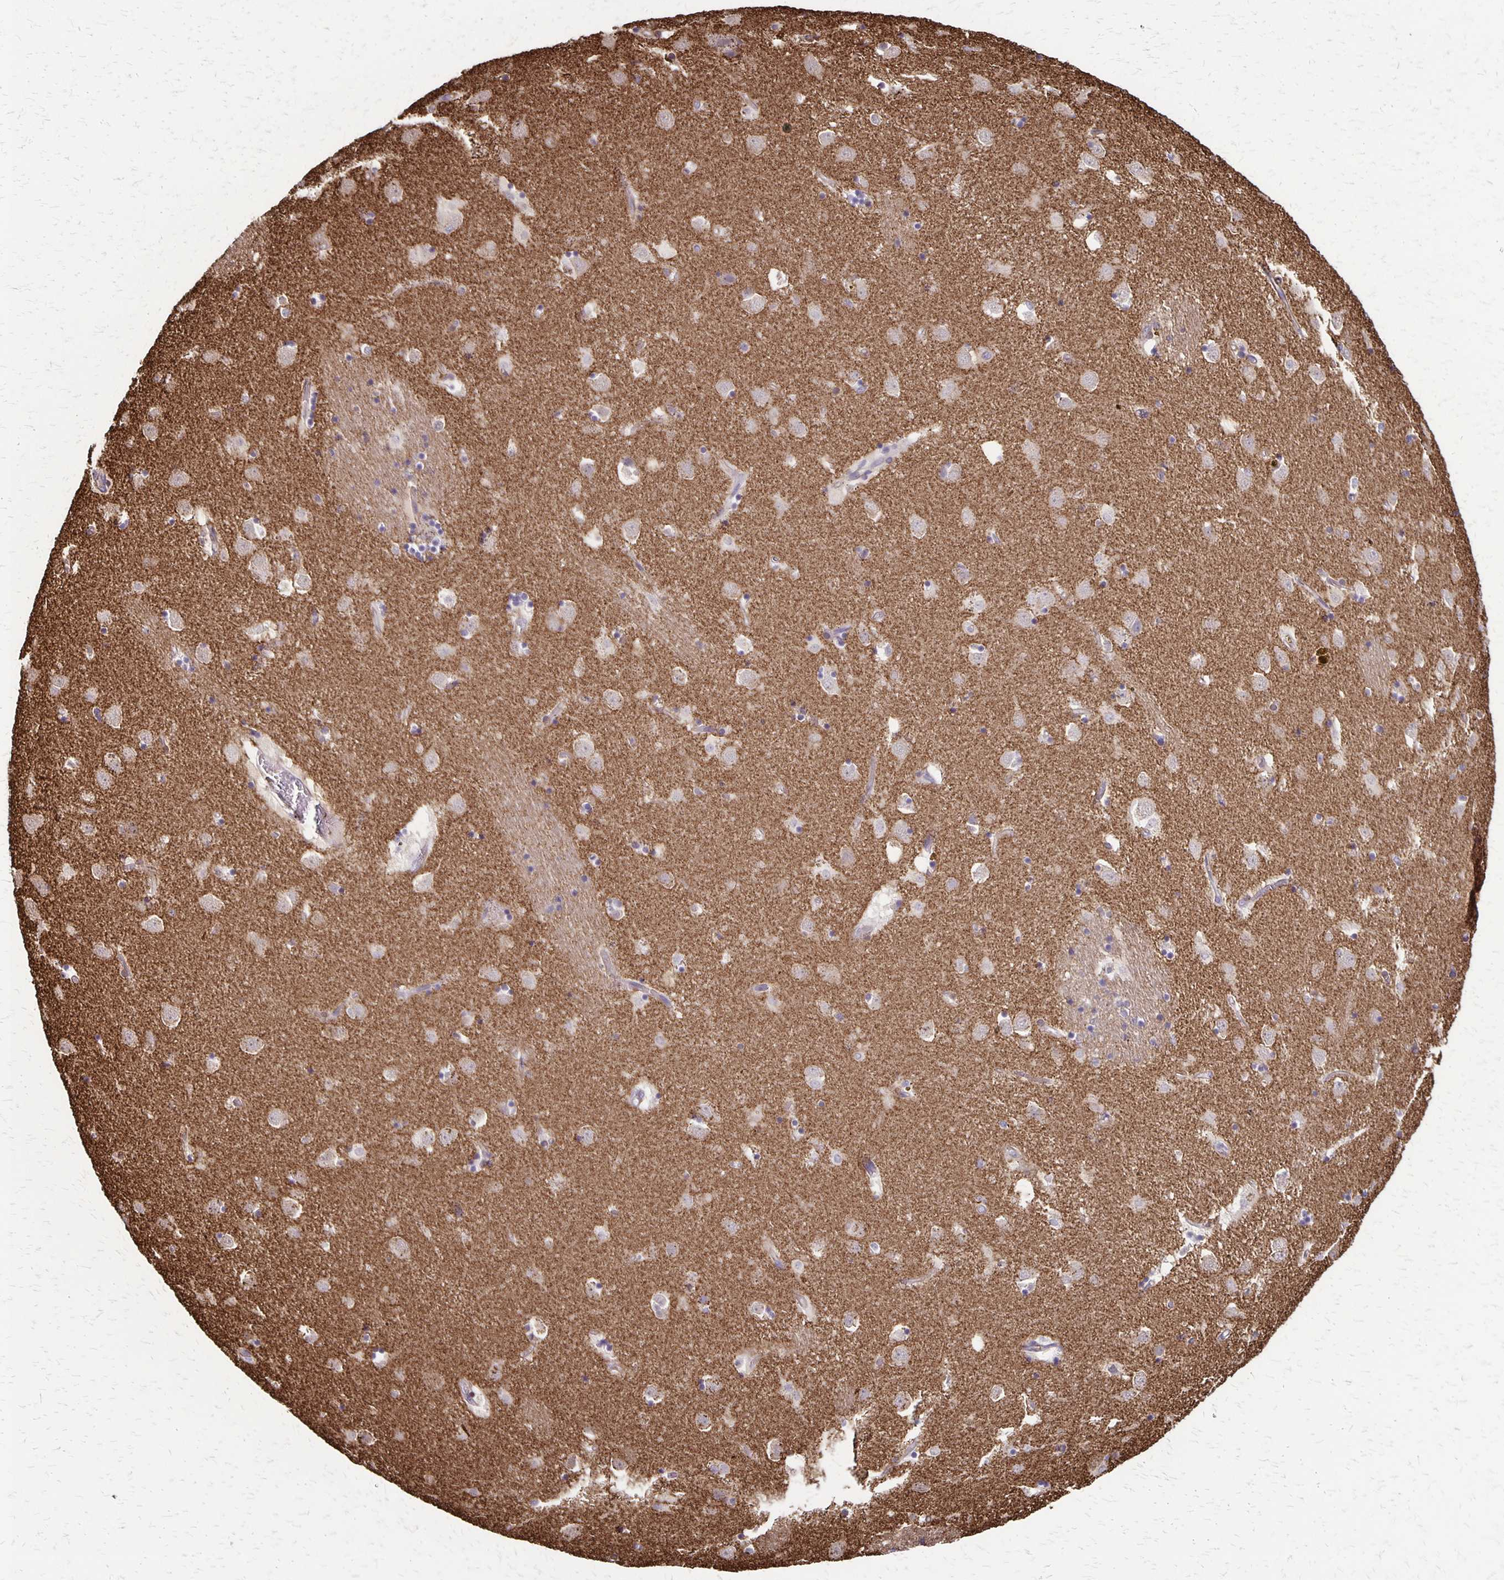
{"staining": {"intensity": "weak", "quantity": "<25%", "location": "cytoplasmic/membranous"}, "tissue": "caudate", "cell_type": "Glial cells", "image_type": "normal", "snomed": [{"axis": "morphology", "description": "Normal tissue, NOS"}, {"axis": "topography", "description": "Lateral ventricle wall"}], "caption": "Normal caudate was stained to show a protein in brown. There is no significant expression in glial cells.", "gene": "SEPTIN5", "patient": {"sex": "male", "age": 58}}